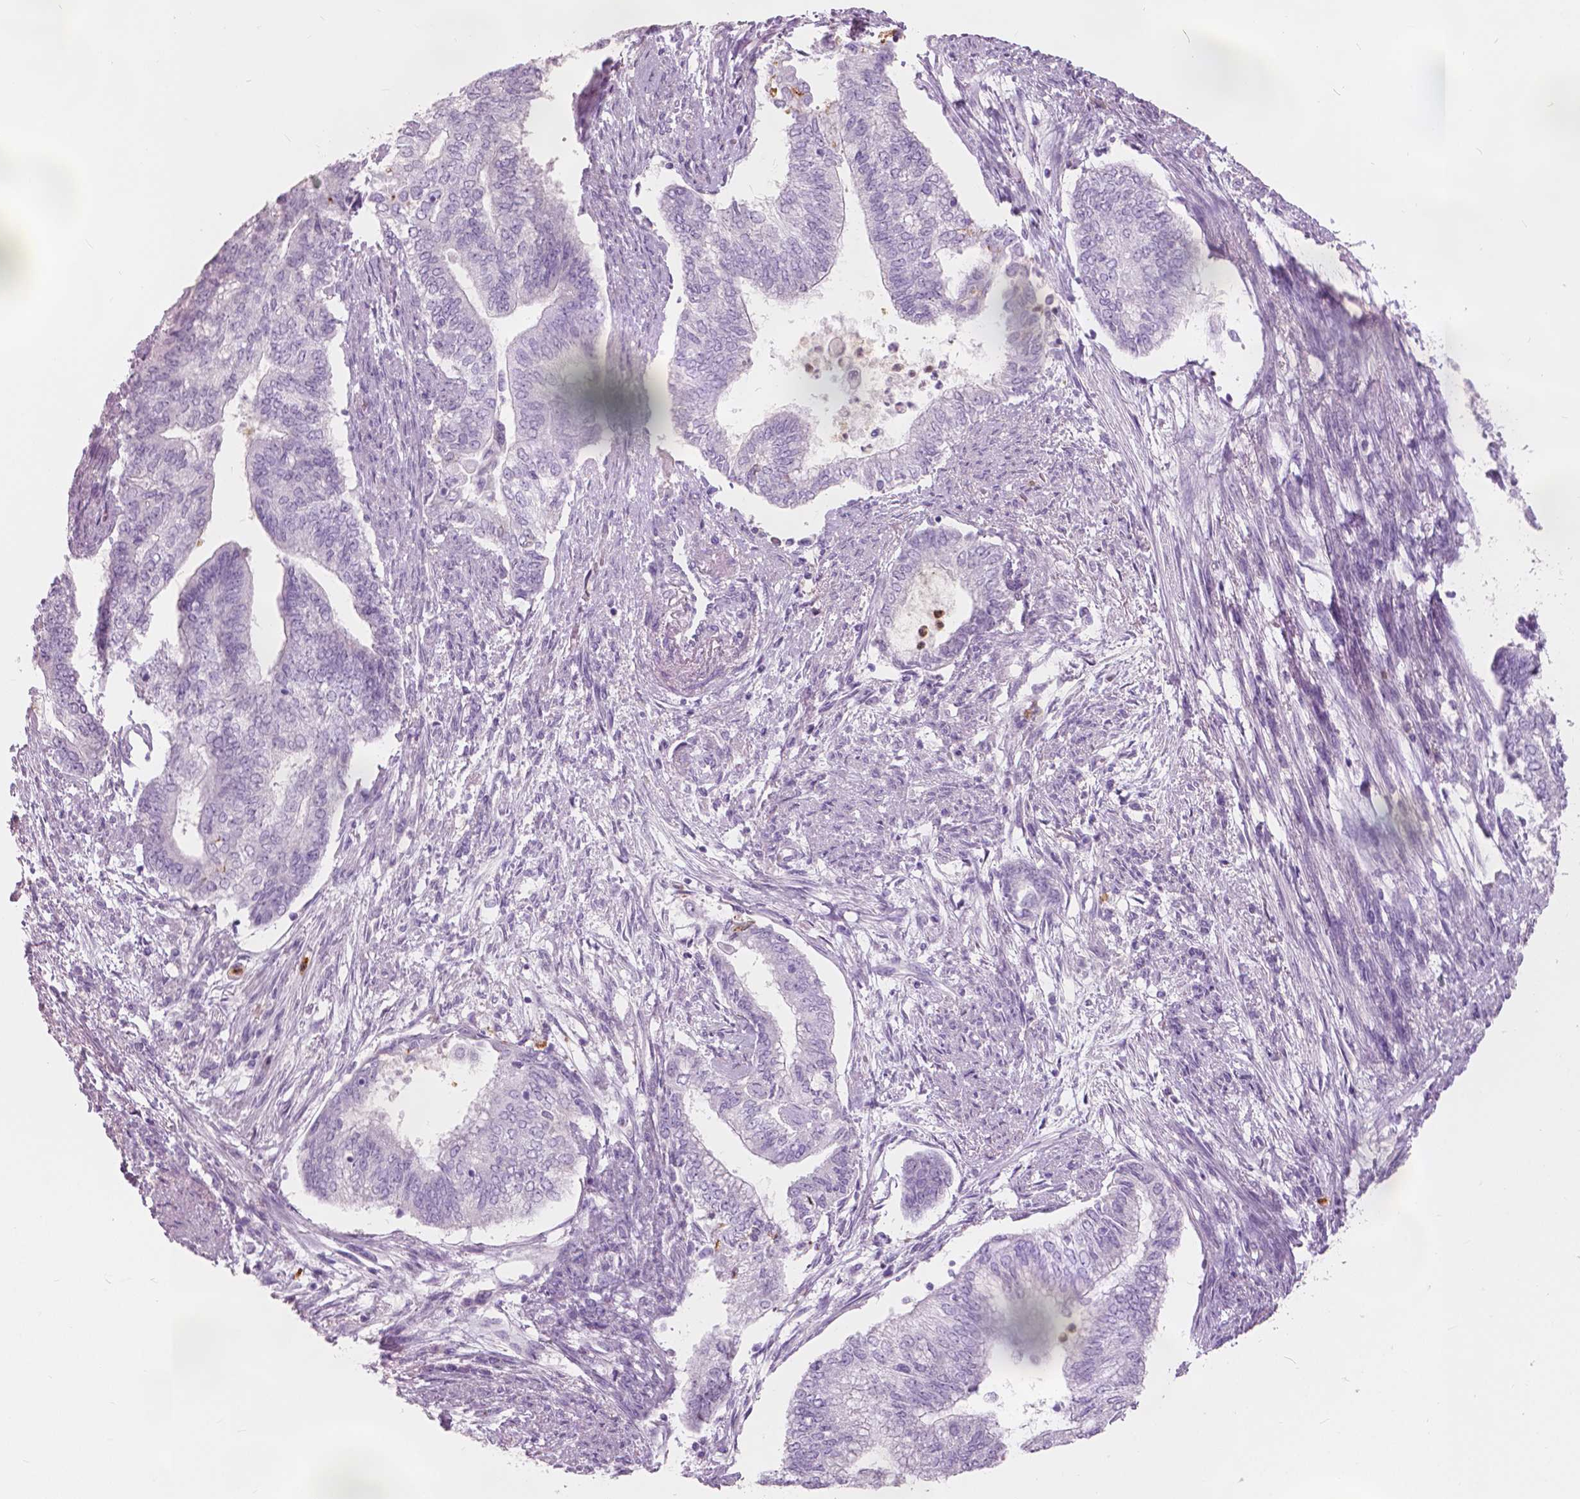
{"staining": {"intensity": "negative", "quantity": "none", "location": "none"}, "tissue": "endometrial cancer", "cell_type": "Tumor cells", "image_type": "cancer", "snomed": [{"axis": "morphology", "description": "Adenocarcinoma, NOS"}, {"axis": "topography", "description": "Endometrium"}], "caption": "Immunohistochemical staining of human endometrial adenocarcinoma exhibits no significant staining in tumor cells.", "gene": "CXCR2", "patient": {"sex": "female", "age": 65}}